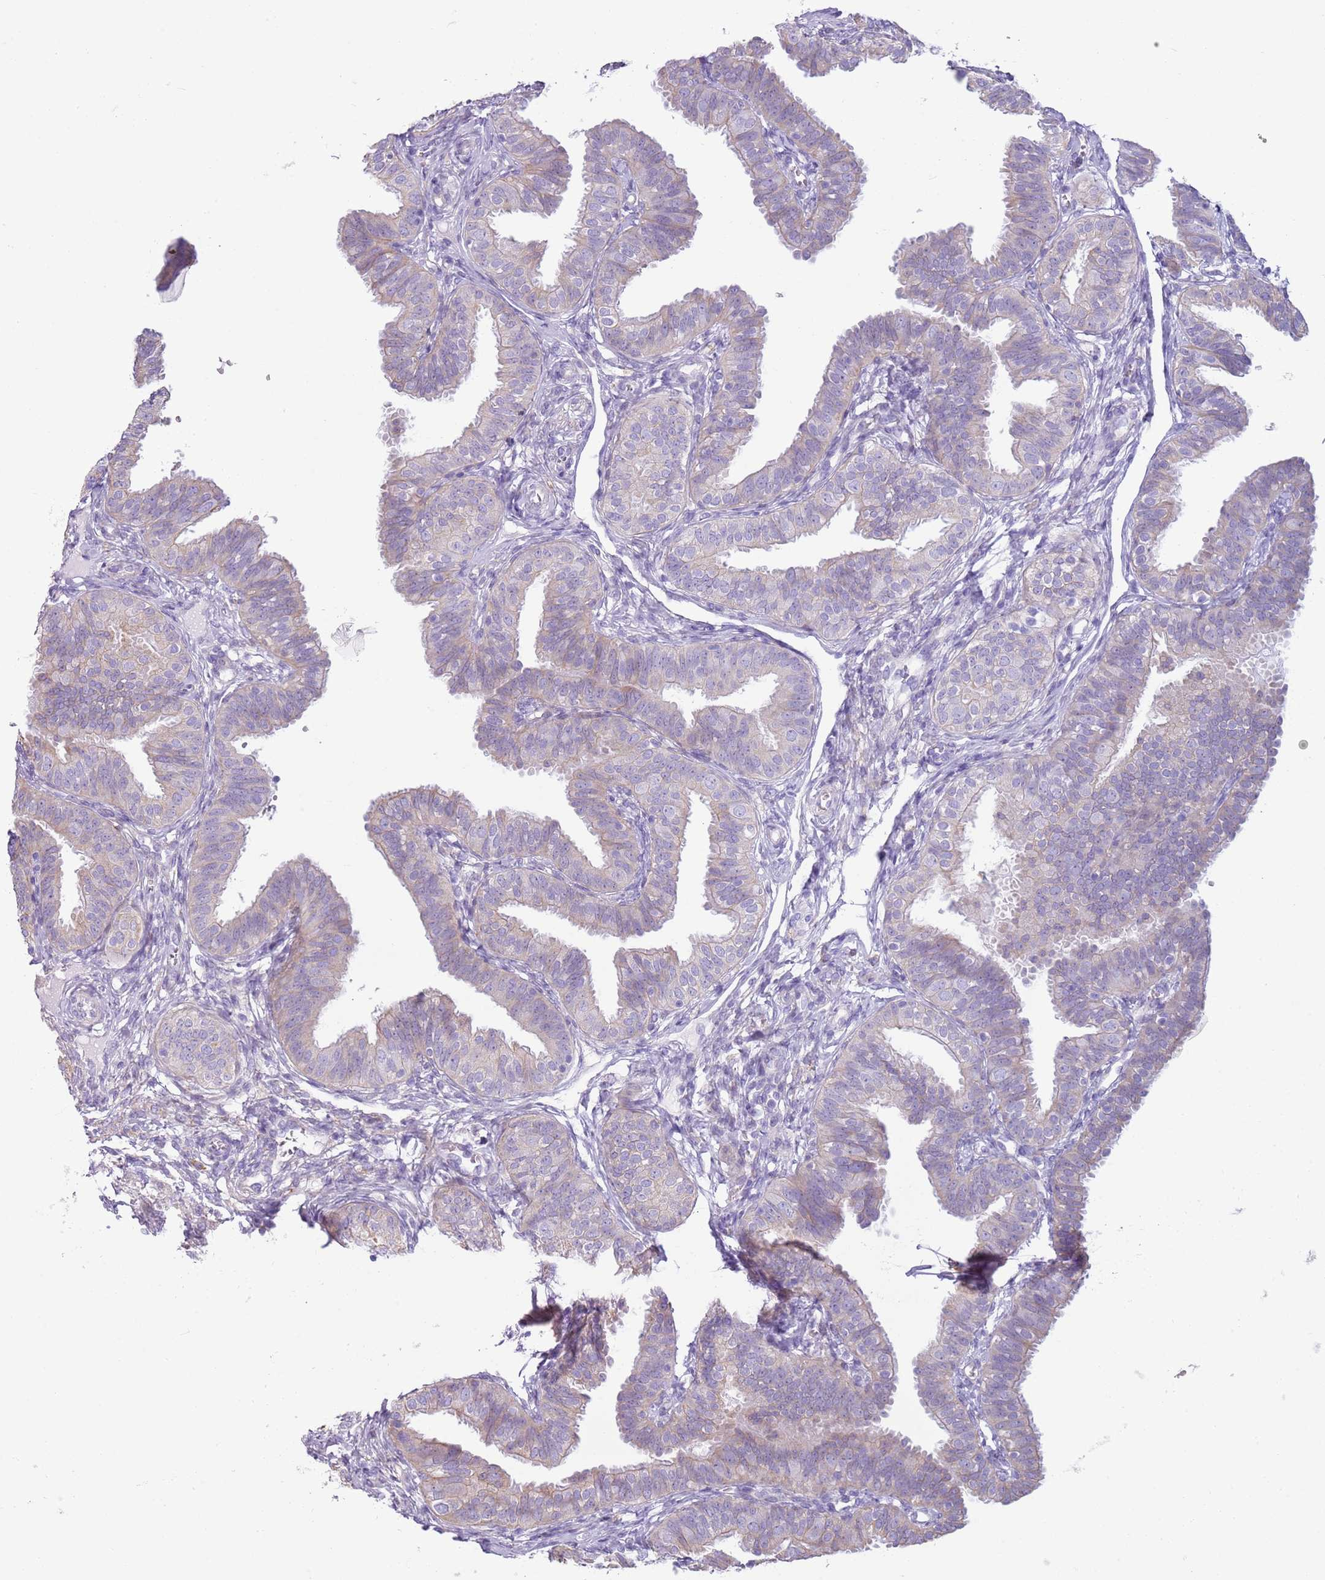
{"staining": {"intensity": "weak", "quantity": "25%-75%", "location": "cytoplasmic/membranous"}, "tissue": "fallopian tube", "cell_type": "Glandular cells", "image_type": "normal", "snomed": [{"axis": "morphology", "description": "Normal tissue, NOS"}, {"axis": "topography", "description": "Fallopian tube"}], "caption": "Glandular cells demonstrate low levels of weak cytoplasmic/membranous staining in approximately 25%-75% of cells in unremarkable fallopian tube. Nuclei are stained in blue.", "gene": "OAF", "patient": {"sex": "female", "age": 35}}